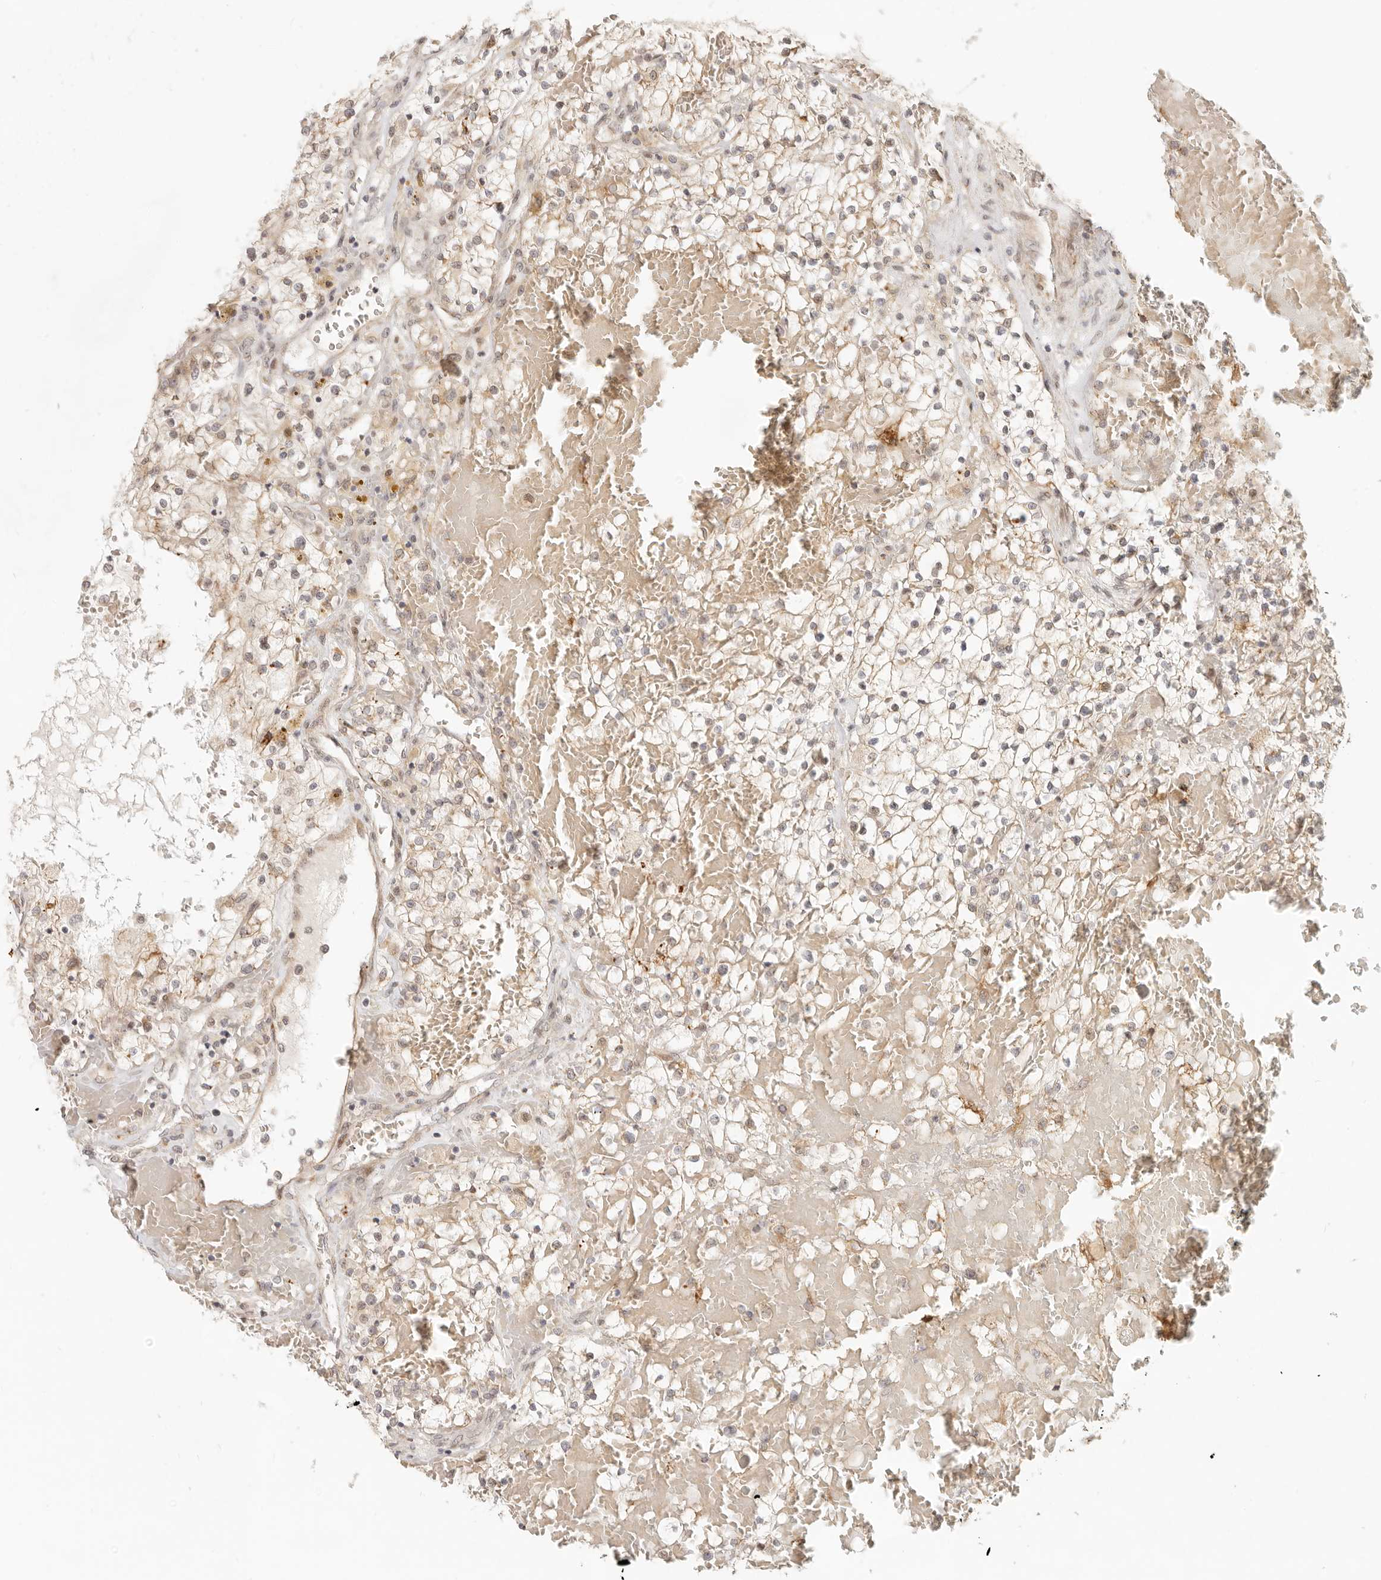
{"staining": {"intensity": "weak", "quantity": "<25%", "location": "cytoplasmic/membranous"}, "tissue": "renal cancer", "cell_type": "Tumor cells", "image_type": "cancer", "snomed": [{"axis": "morphology", "description": "Normal tissue, NOS"}, {"axis": "morphology", "description": "Adenocarcinoma, NOS"}, {"axis": "topography", "description": "Kidney"}], "caption": "Immunohistochemistry of renal cancer (adenocarcinoma) demonstrates no expression in tumor cells.", "gene": "TUFT1", "patient": {"sex": "male", "age": 68}}